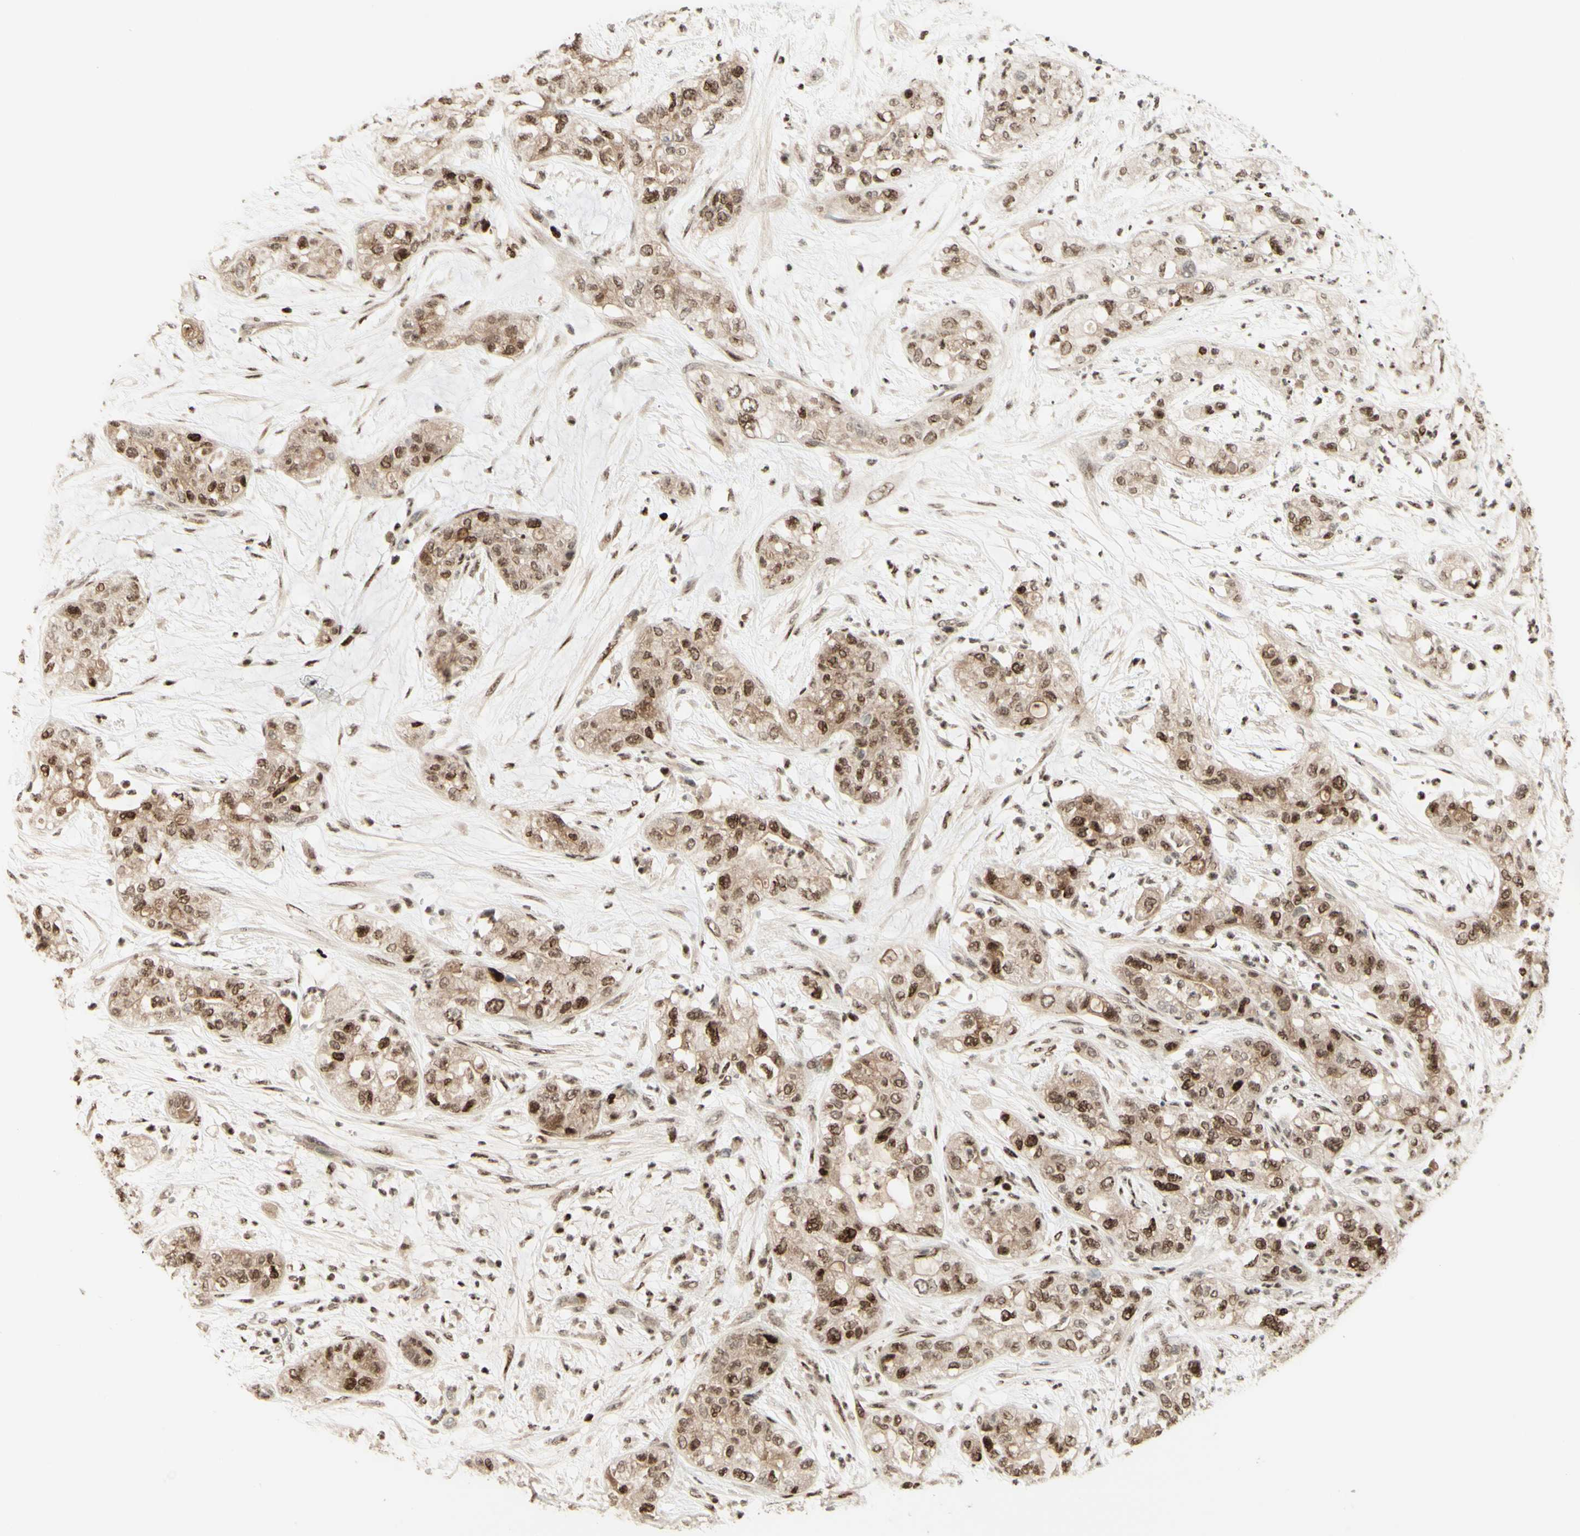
{"staining": {"intensity": "moderate", "quantity": ">75%", "location": "cytoplasmic/membranous,nuclear"}, "tissue": "pancreatic cancer", "cell_type": "Tumor cells", "image_type": "cancer", "snomed": [{"axis": "morphology", "description": "Adenocarcinoma, NOS"}, {"axis": "topography", "description": "Pancreas"}], "caption": "Protein expression analysis of pancreatic cancer demonstrates moderate cytoplasmic/membranous and nuclear staining in approximately >75% of tumor cells.", "gene": "CDKL5", "patient": {"sex": "female", "age": 78}}